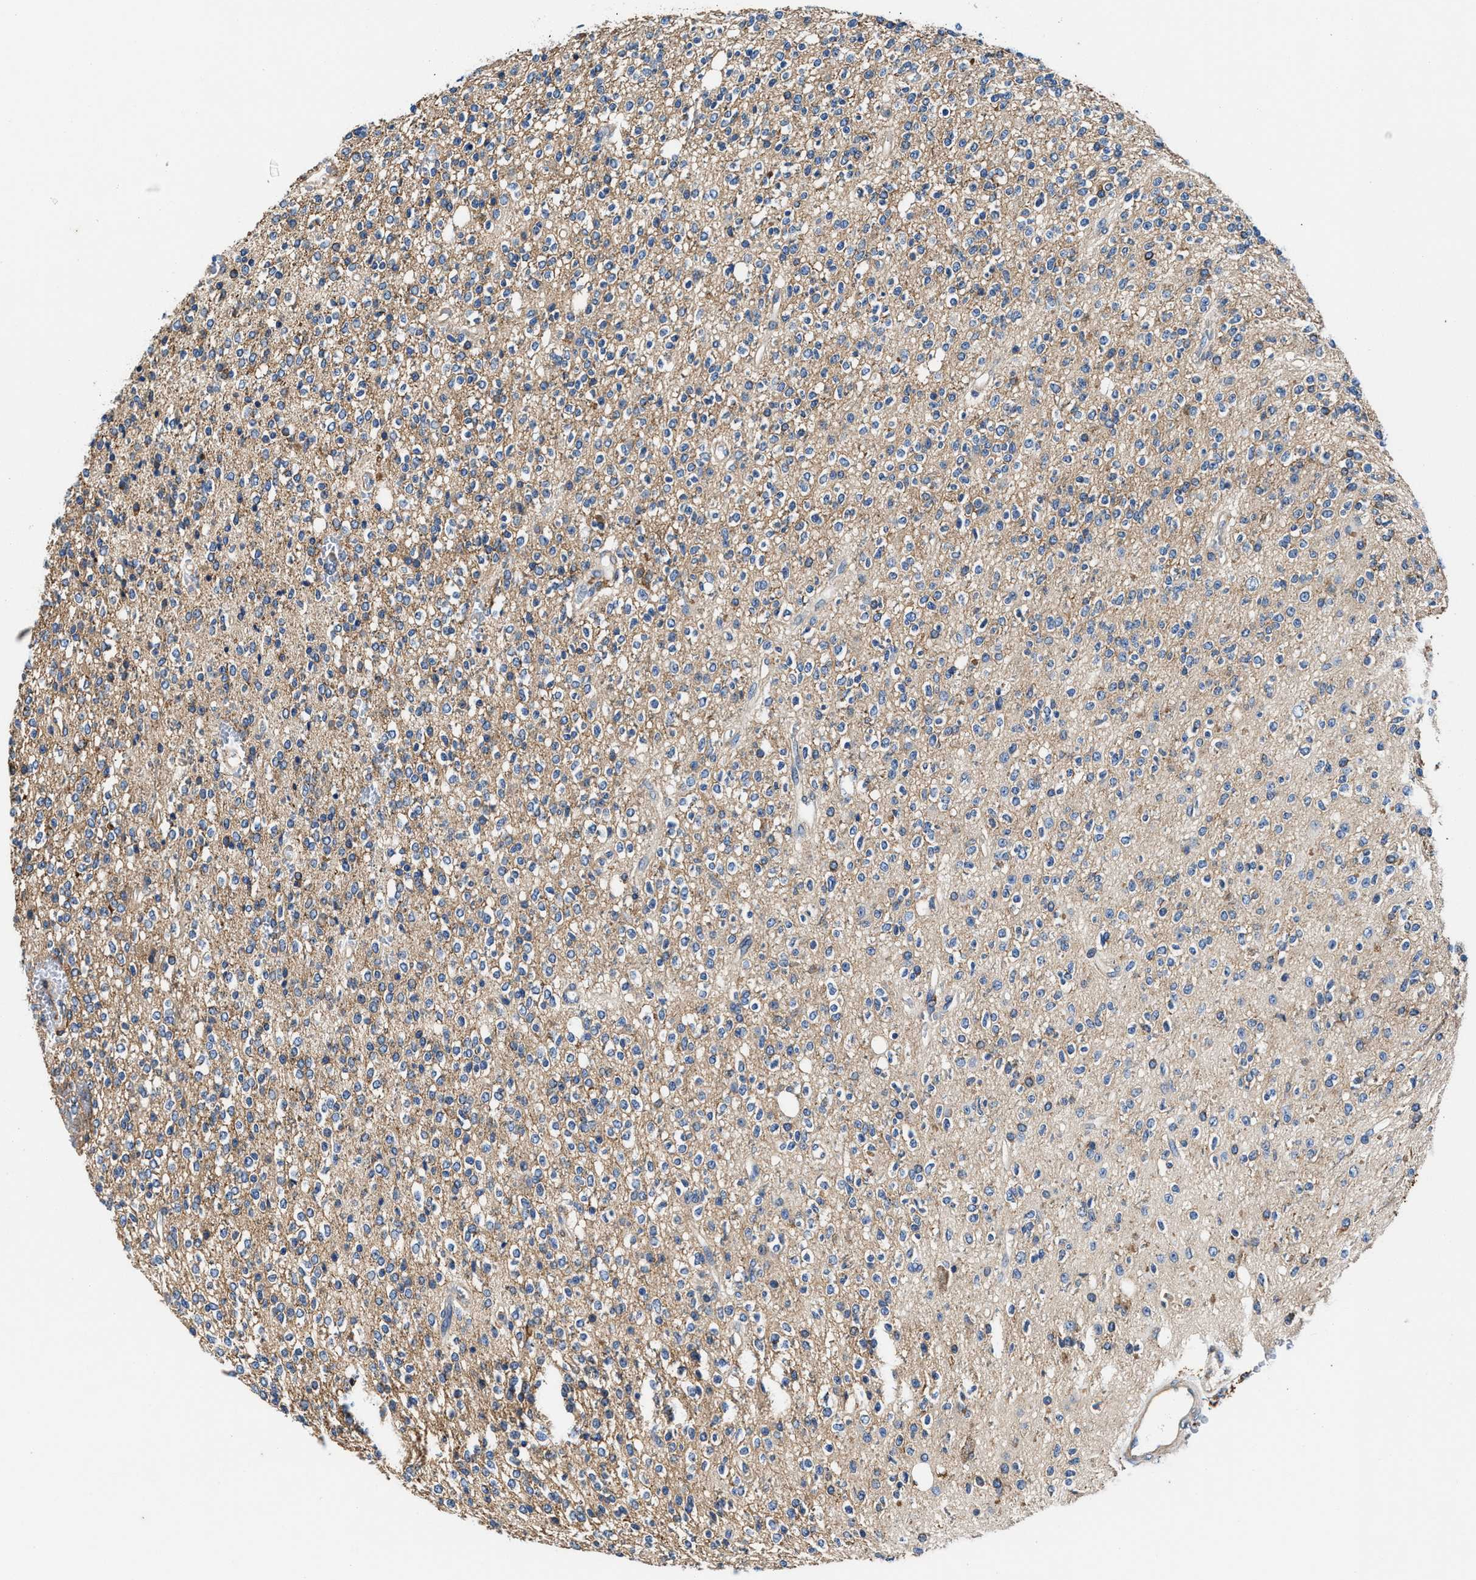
{"staining": {"intensity": "weak", "quantity": "25%-75%", "location": "cytoplasmic/membranous"}, "tissue": "glioma", "cell_type": "Tumor cells", "image_type": "cancer", "snomed": [{"axis": "morphology", "description": "Glioma, malignant, High grade"}, {"axis": "topography", "description": "Brain"}], "caption": "Tumor cells exhibit low levels of weak cytoplasmic/membranous positivity in approximately 25%-75% of cells in human high-grade glioma (malignant).", "gene": "PPP1R9B", "patient": {"sex": "male", "age": 34}}